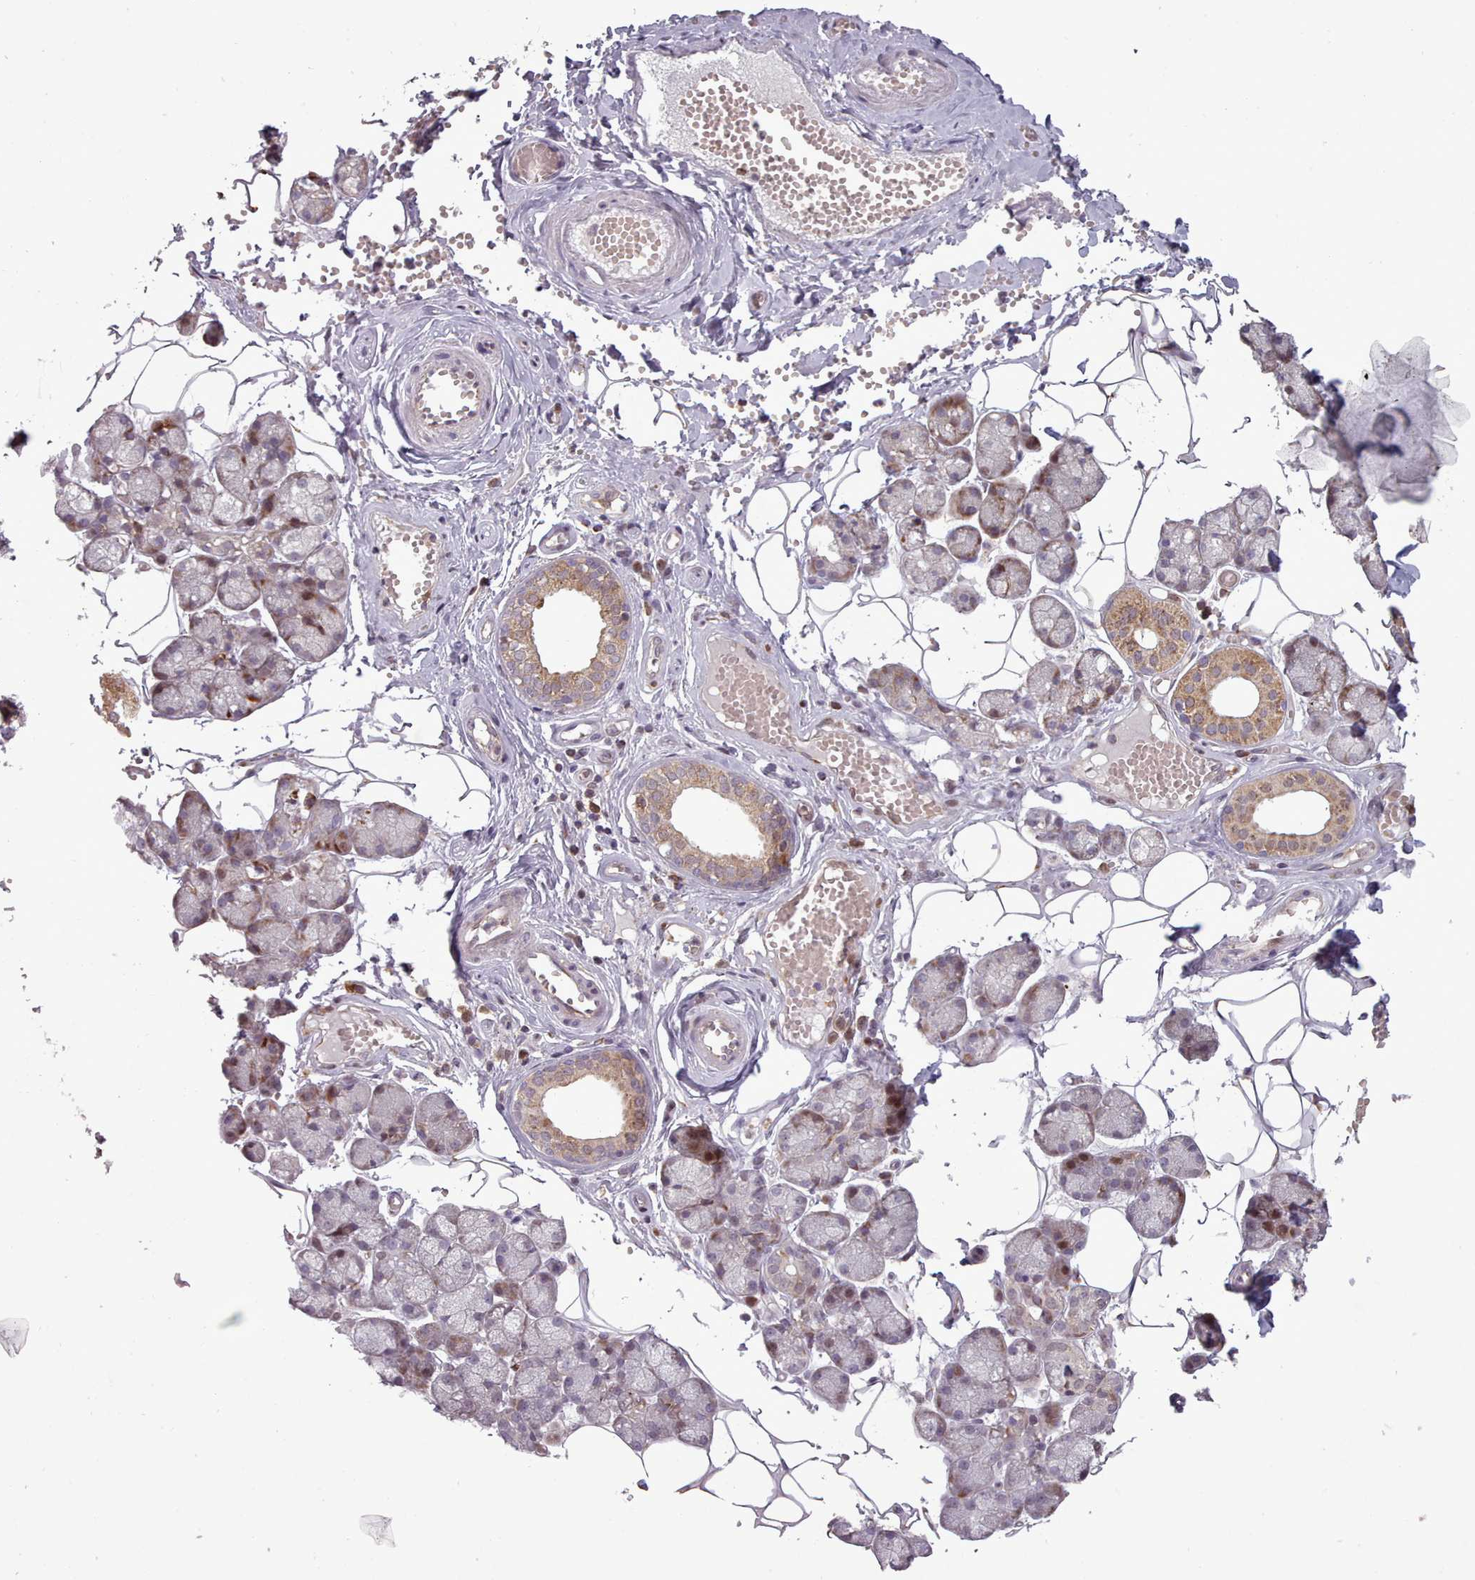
{"staining": {"intensity": "moderate", "quantity": "25%-75%", "location": "cytoplasmic/membranous"}, "tissue": "salivary gland", "cell_type": "Glandular cells", "image_type": "normal", "snomed": [{"axis": "morphology", "description": "Normal tissue, NOS"}, {"axis": "topography", "description": "Salivary gland"}], "caption": "Immunohistochemistry image of unremarkable salivary gland: human salivary gland stained using immunohistochemistry shows medium levels of moderate protein expression localized specifically in the cytoplasmic/membranous of glandular cells, appearing as a cytoplasmic/membranous brown color.", "gene": "LGALS9B", "patient": {"sex": "male", "age": 62}}